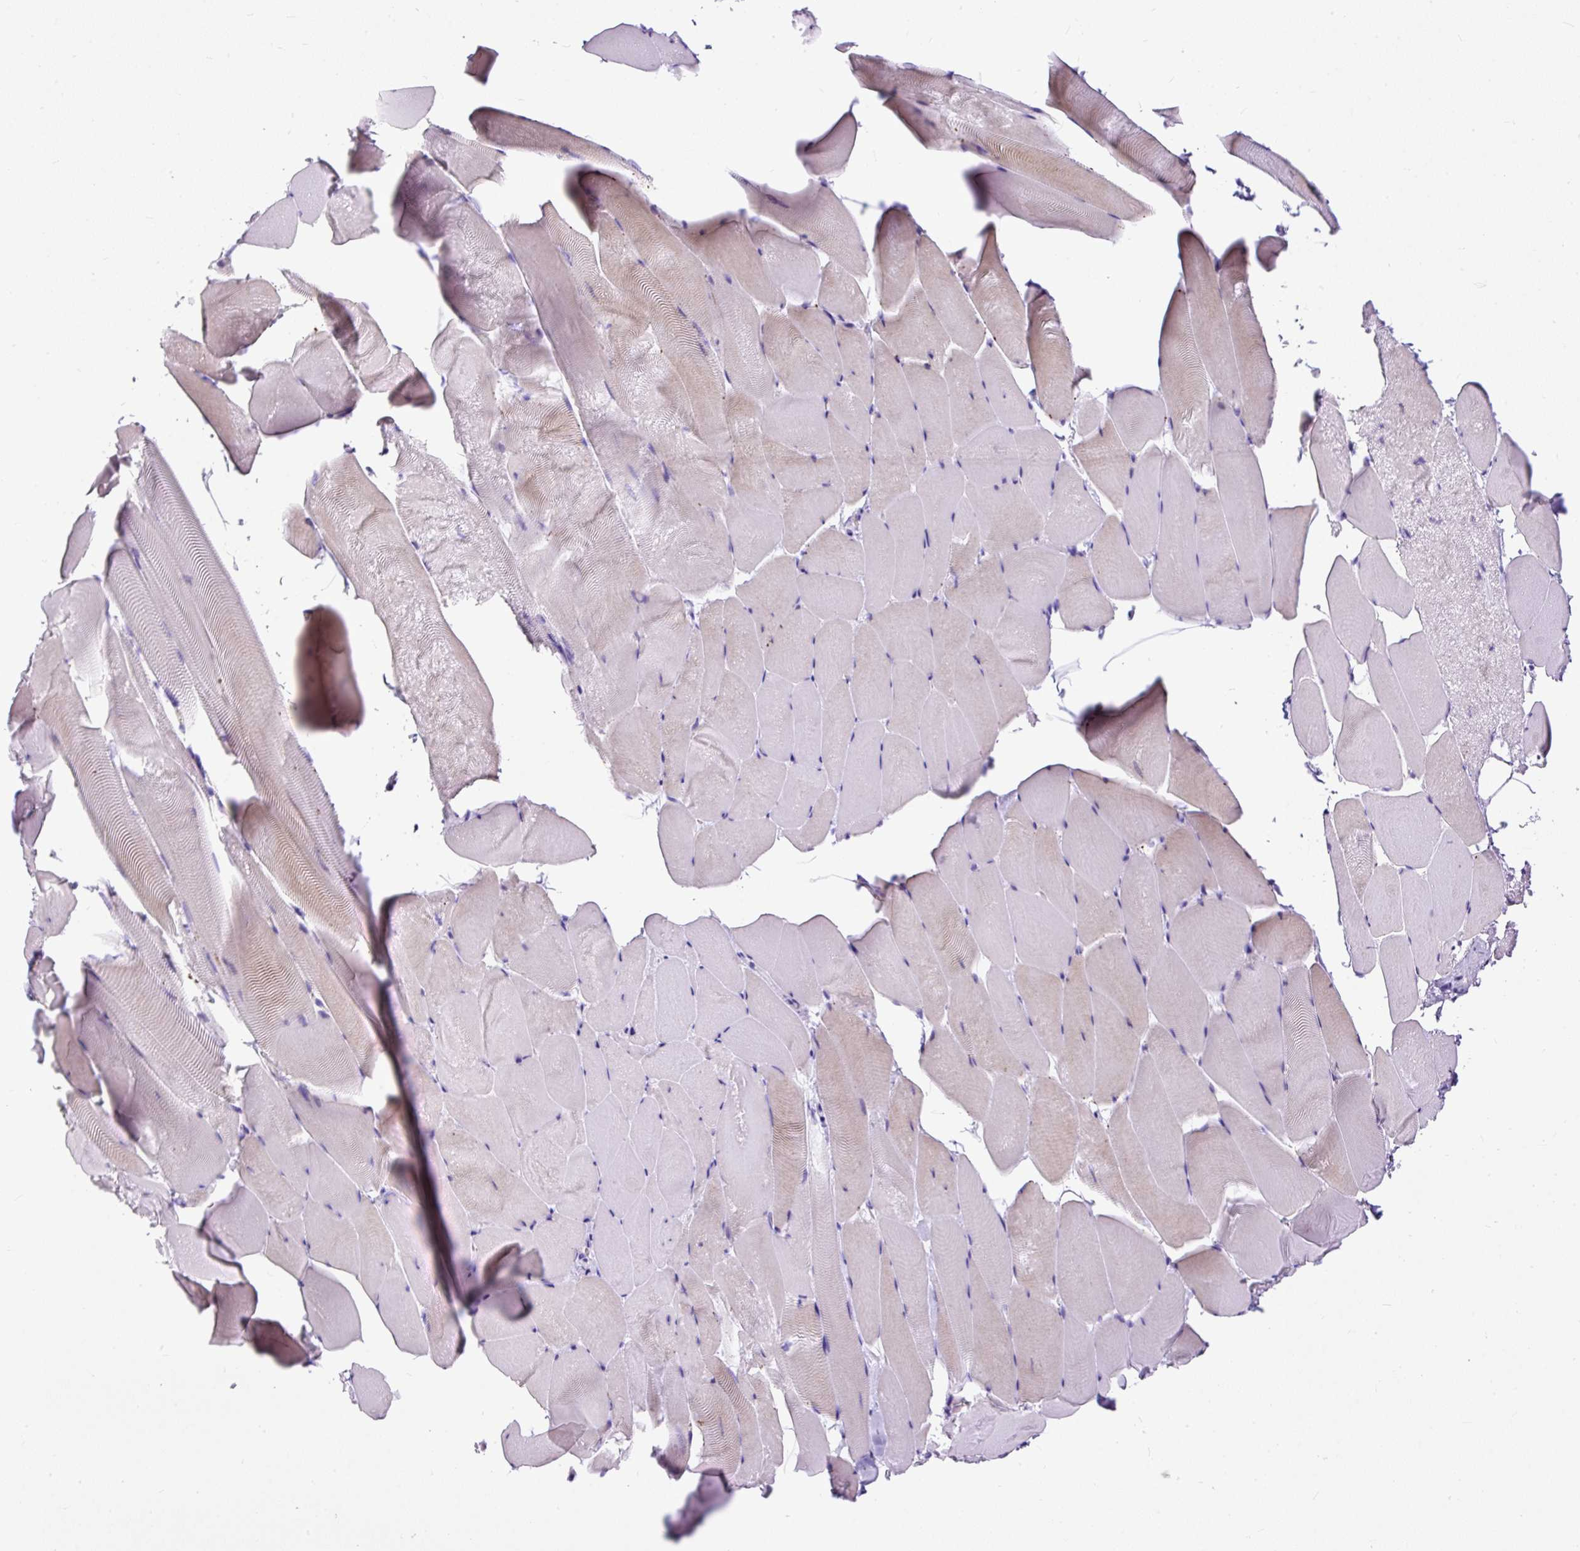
{"staining": {"intensity": "weak", "quantity": "<25%", "location": "cytoplasmic/membranous"}, "tissue": "skeletal muscle", "cell_type": "Myocytes", "image_type": "normal", "snomed": [{"axis": "morphology", "description": "Normal tissue, NOS"}, {"axis": "topography", "description": "Skeletal muscle"}], "caption": "An IHC image of normal skeletal muscle is shown. There is no staining in myocytes of skeletal muscle. (DAB immunohistochemistry, high magnification).", "gene": "STOX2", "patient": {"sex": "female", "age": 64}}